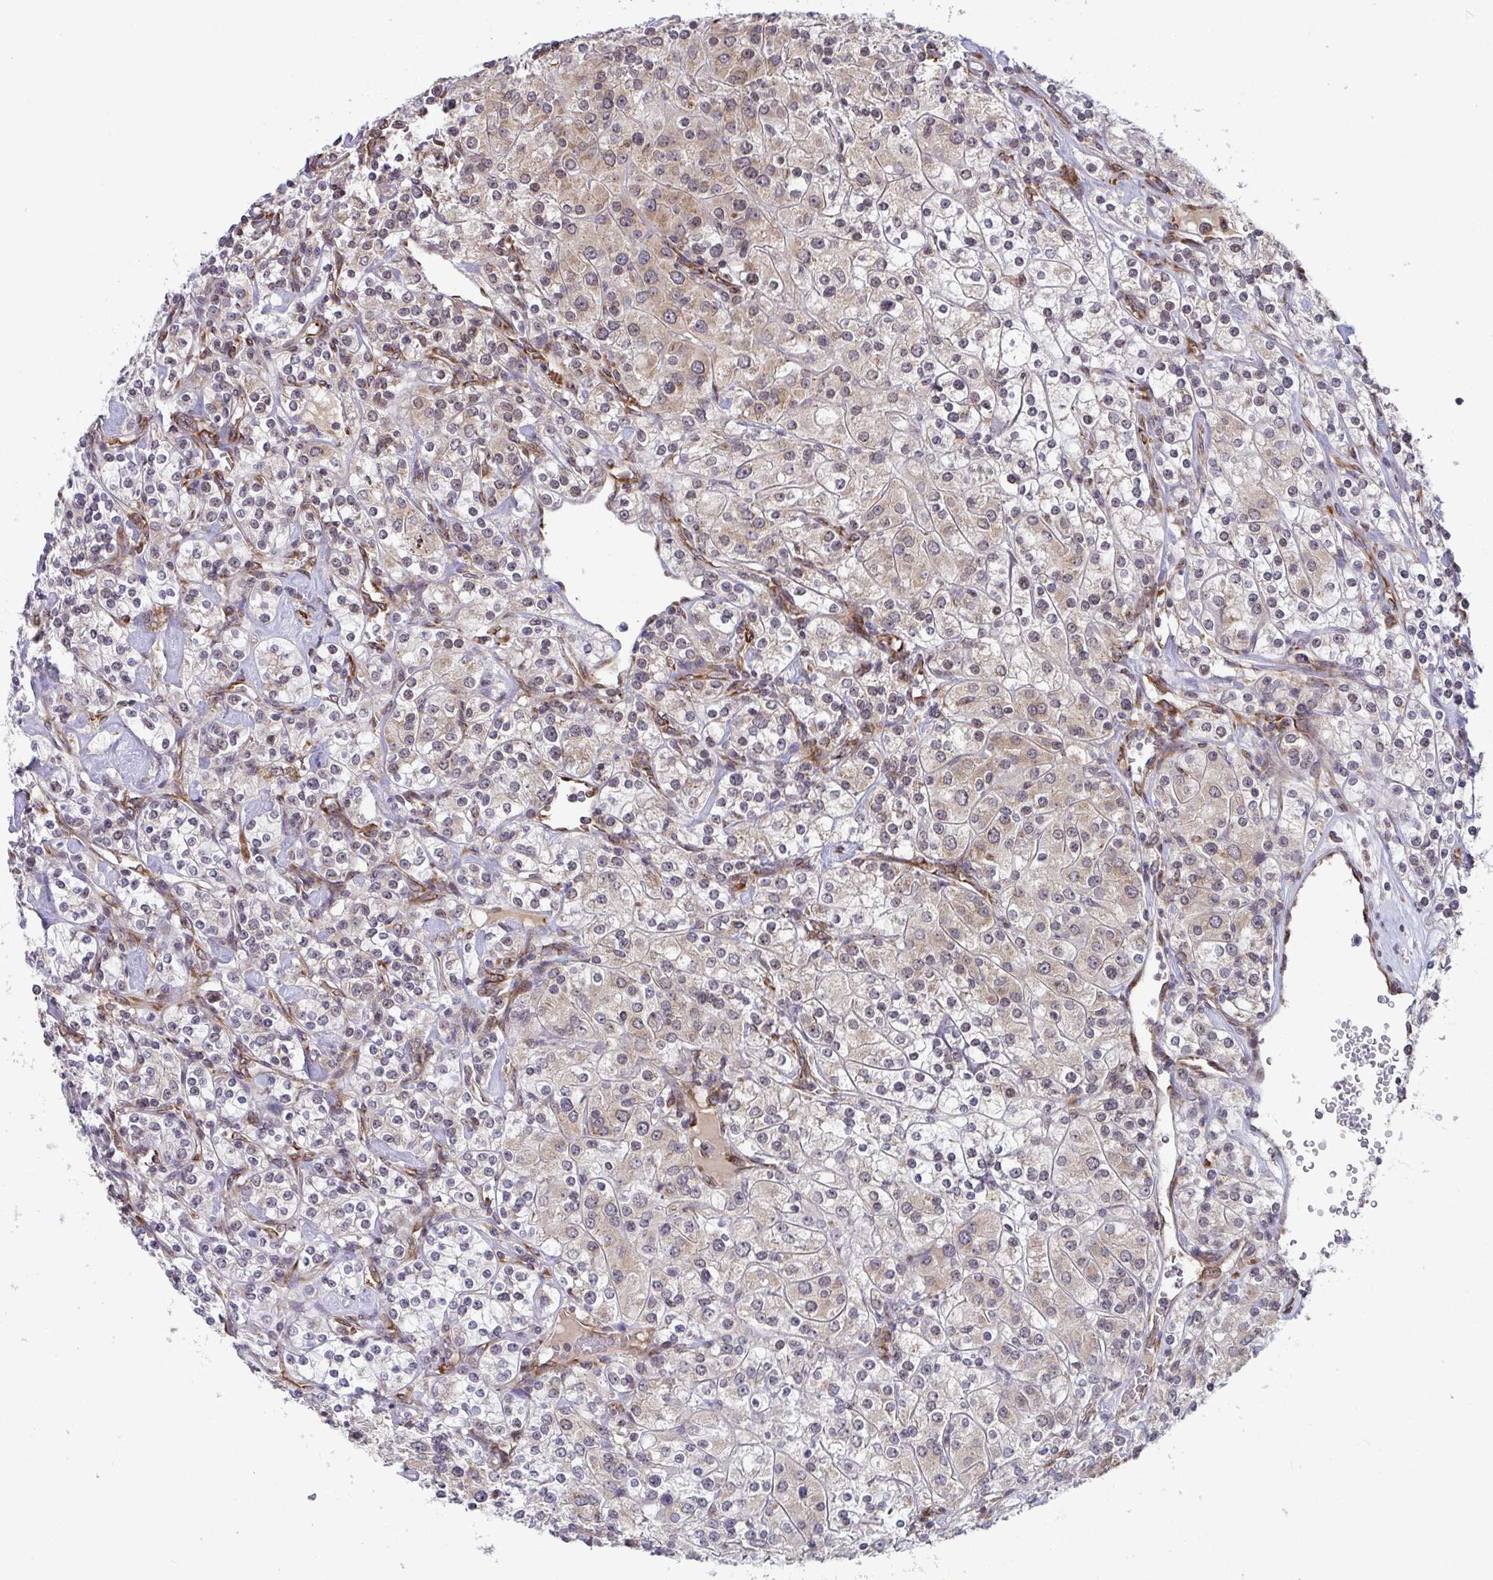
{"staining": {"intensity": "weak", "quantity": "<25%", "location": "cytoplasmic/membranous"}, "tissue": "renal cancer", "cell_type": "Tumor cells", "image_type": "cancer", "snomed": [{"axis": "morphology", "description": "Adenocarcinoma, NOS"}, {"axis": "topography", "description": "Kidney"}], "caption": "This is an immunohistochemistry (IHC) image of human adenocarcinoma (renal). There is no positivity in tumor cells.", "gene": "ATP5MJ", "patient": {"sex": "male", "age": 77}}